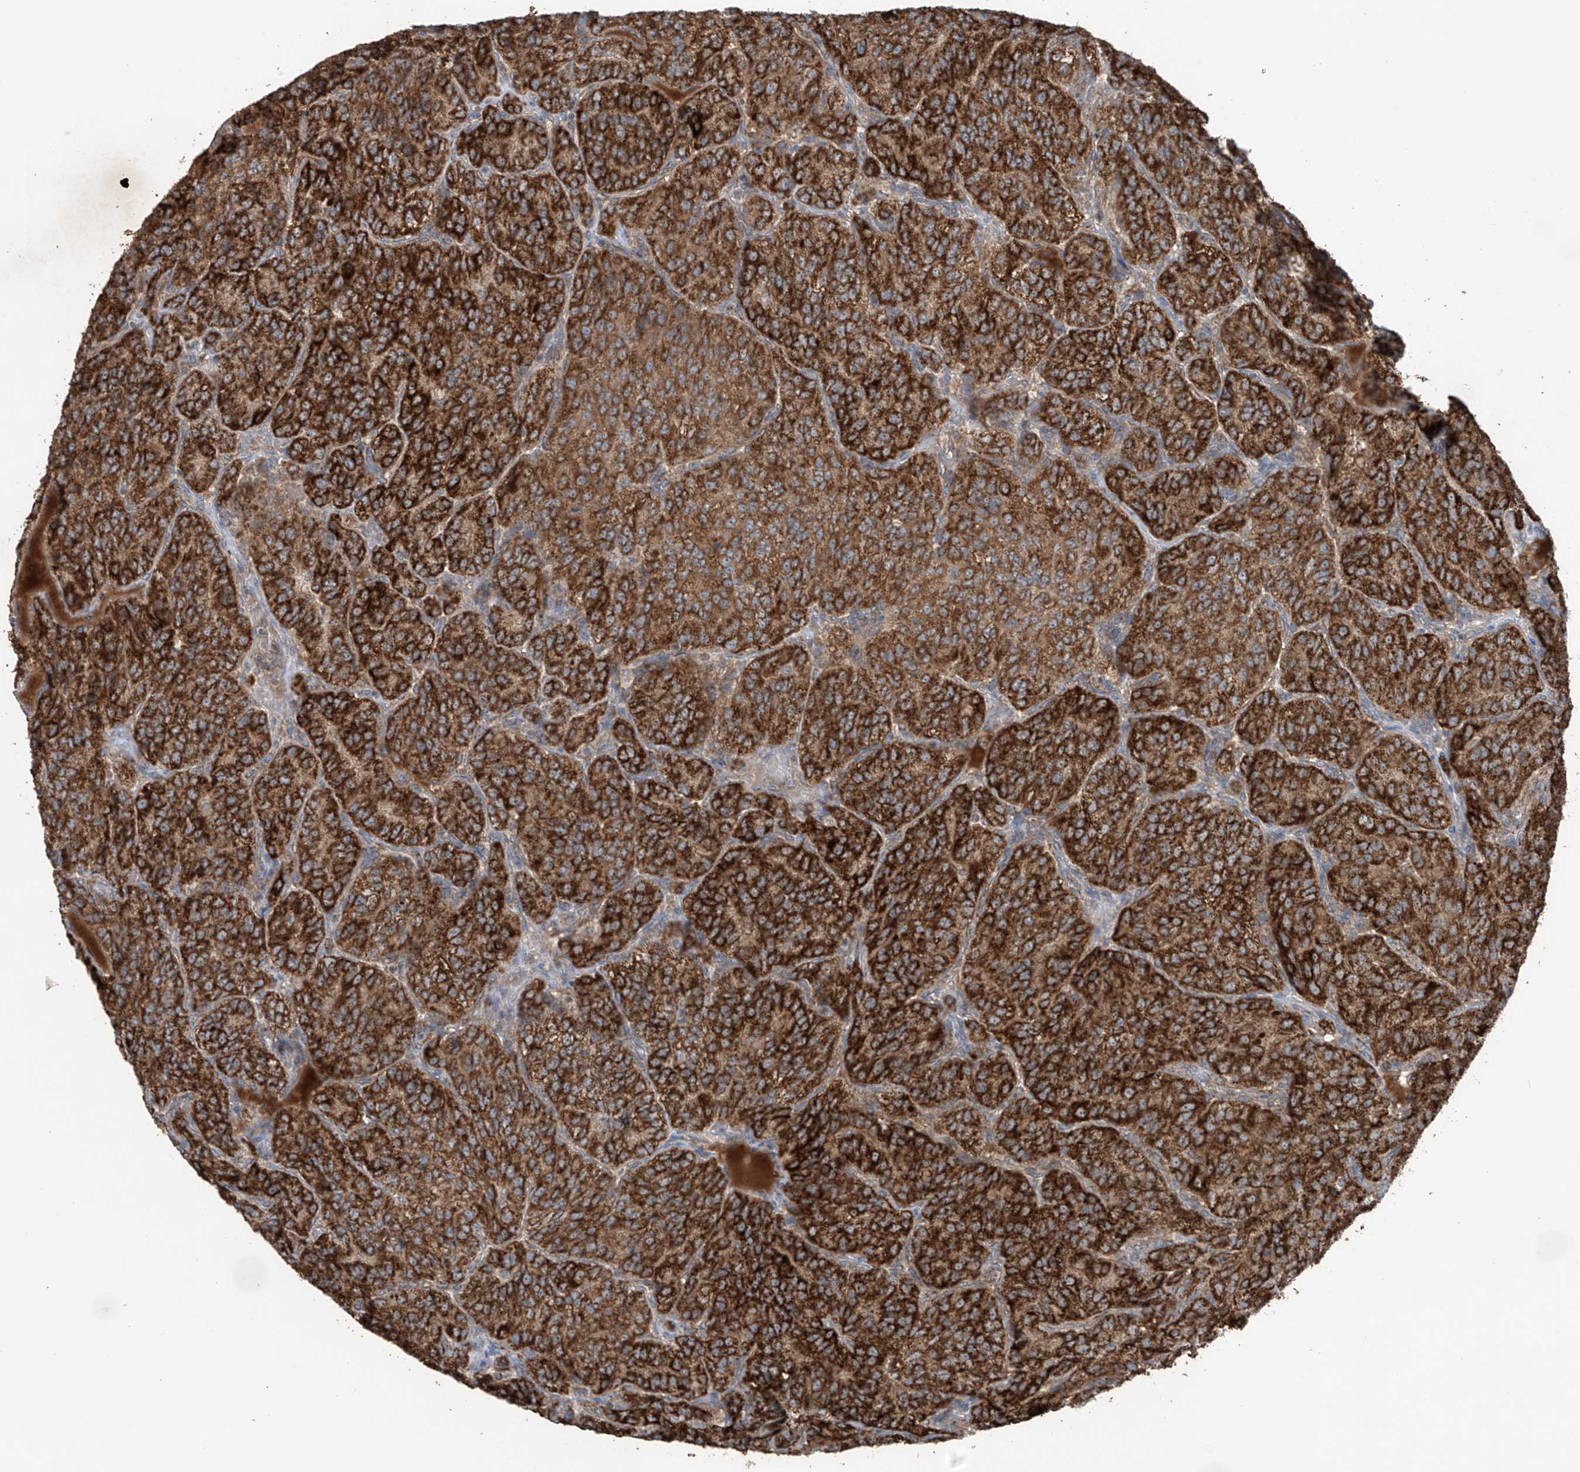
{"staining": {"intensity": "strong", "quantity": ">75%", "location": "cytoplasmic/membranous"}, "tissue": "renal cancer", "cell_type": "Tumor cells", "image_type": "cancer", "snomed": [{"axis": "morphology", "description": "Adenocarcinoma, NOS"}, {"axis": "topography", "description": "Kidney"}], "caption": "IHC of renal cancer reveals high levels of strong cytoplasmic/membranous staining in about >75% of tumor cells. Immunohistochemistry (ihc) stains the protein in brown and the nuclei are stained blue.", "gene": "SAMD3", "patient": {"sex": "female", "age": 63}}